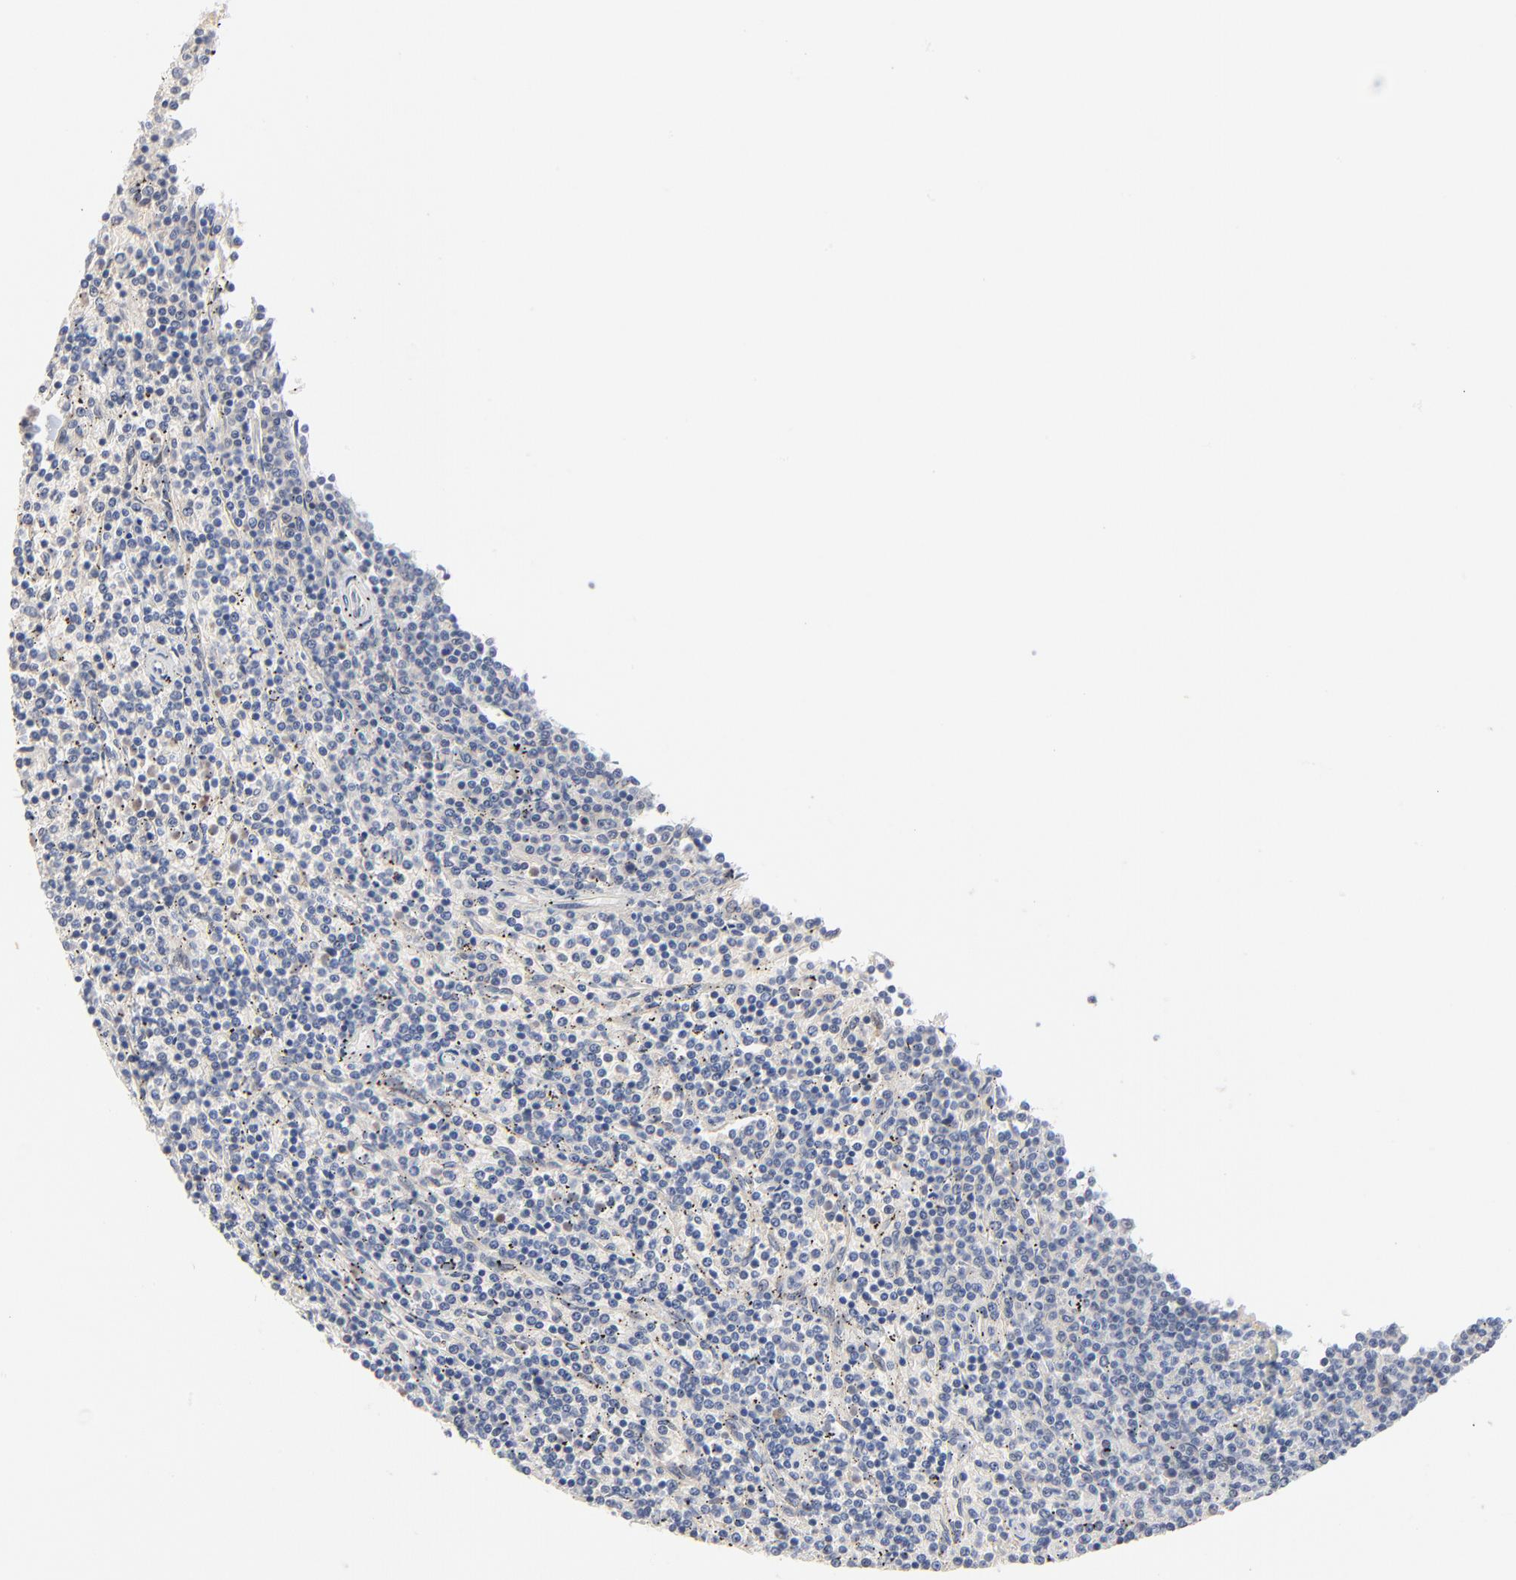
{"staining": {"intensity": "negative", "quantity": "none", "location": "none"}, "tissue": "lymphoma", "cell_type": "Tumor cells", "image_type": "cancer", "snomed": [{"axis": "morphology", "description": "Malignant lymphoma, non-Hodgkin's type, Low grade"}, {"axis": "topography", "description": "Spleen"}], "caption": "Lymphoma was stained to show a protein in brown. There is no significant staining in tumor cells.", "gene": "SERPINA4", "patient": {"sex": "female", "age": 50}}